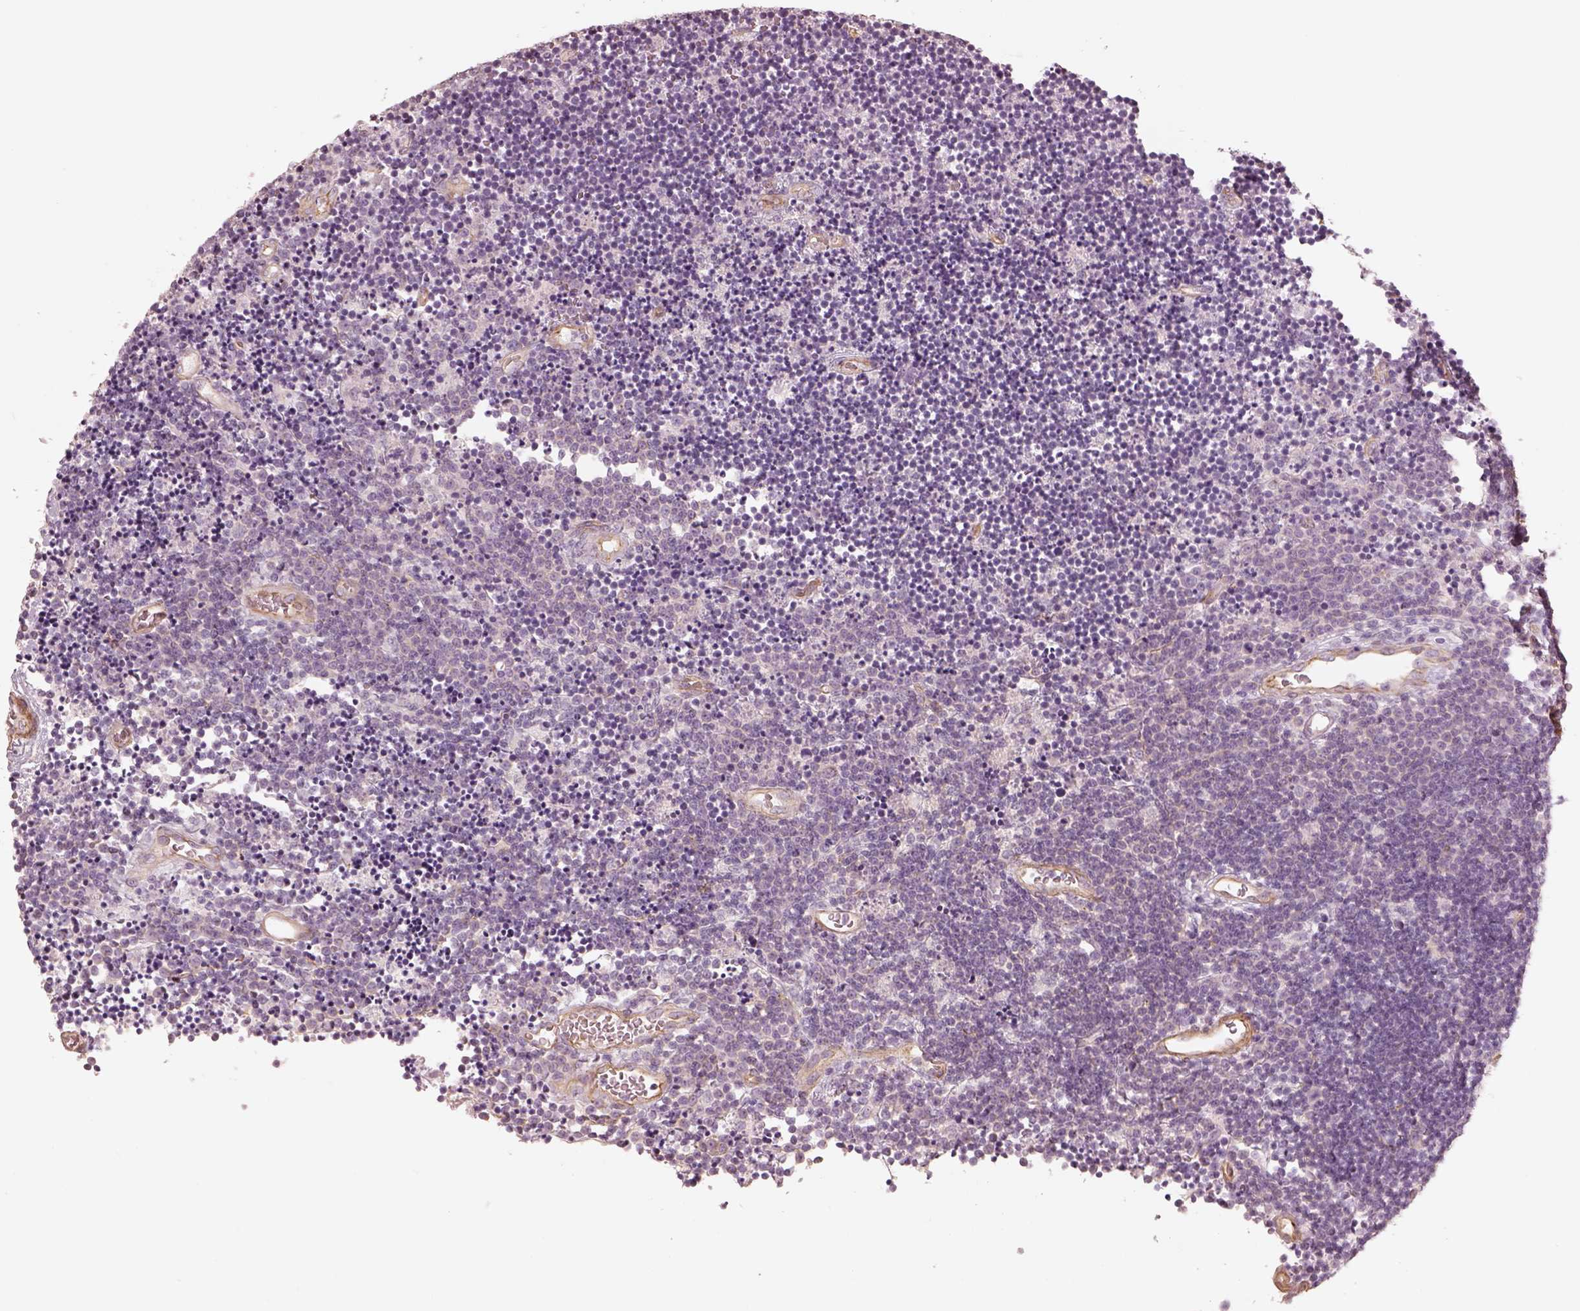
{"staining": {"intensity": "negative", "quantity": "none", "location": "none"}, "tissue": "lymphoma", "cell_type": "Tumor cells", "image_type": "cancer", "snomed": [{"axis": "morphology", "description": "Malignant lymphoma, non-Hodgkin's type, Low grade"}, {"axis": "topography", "description": "Brain"}], "caption": "The micrograph displays no staining of tumor cells in low-grade malignant lymphoma, non-Hodgkin's type.", "gene": "CRYM", "patient": {"sex": "female", "age": 66}}